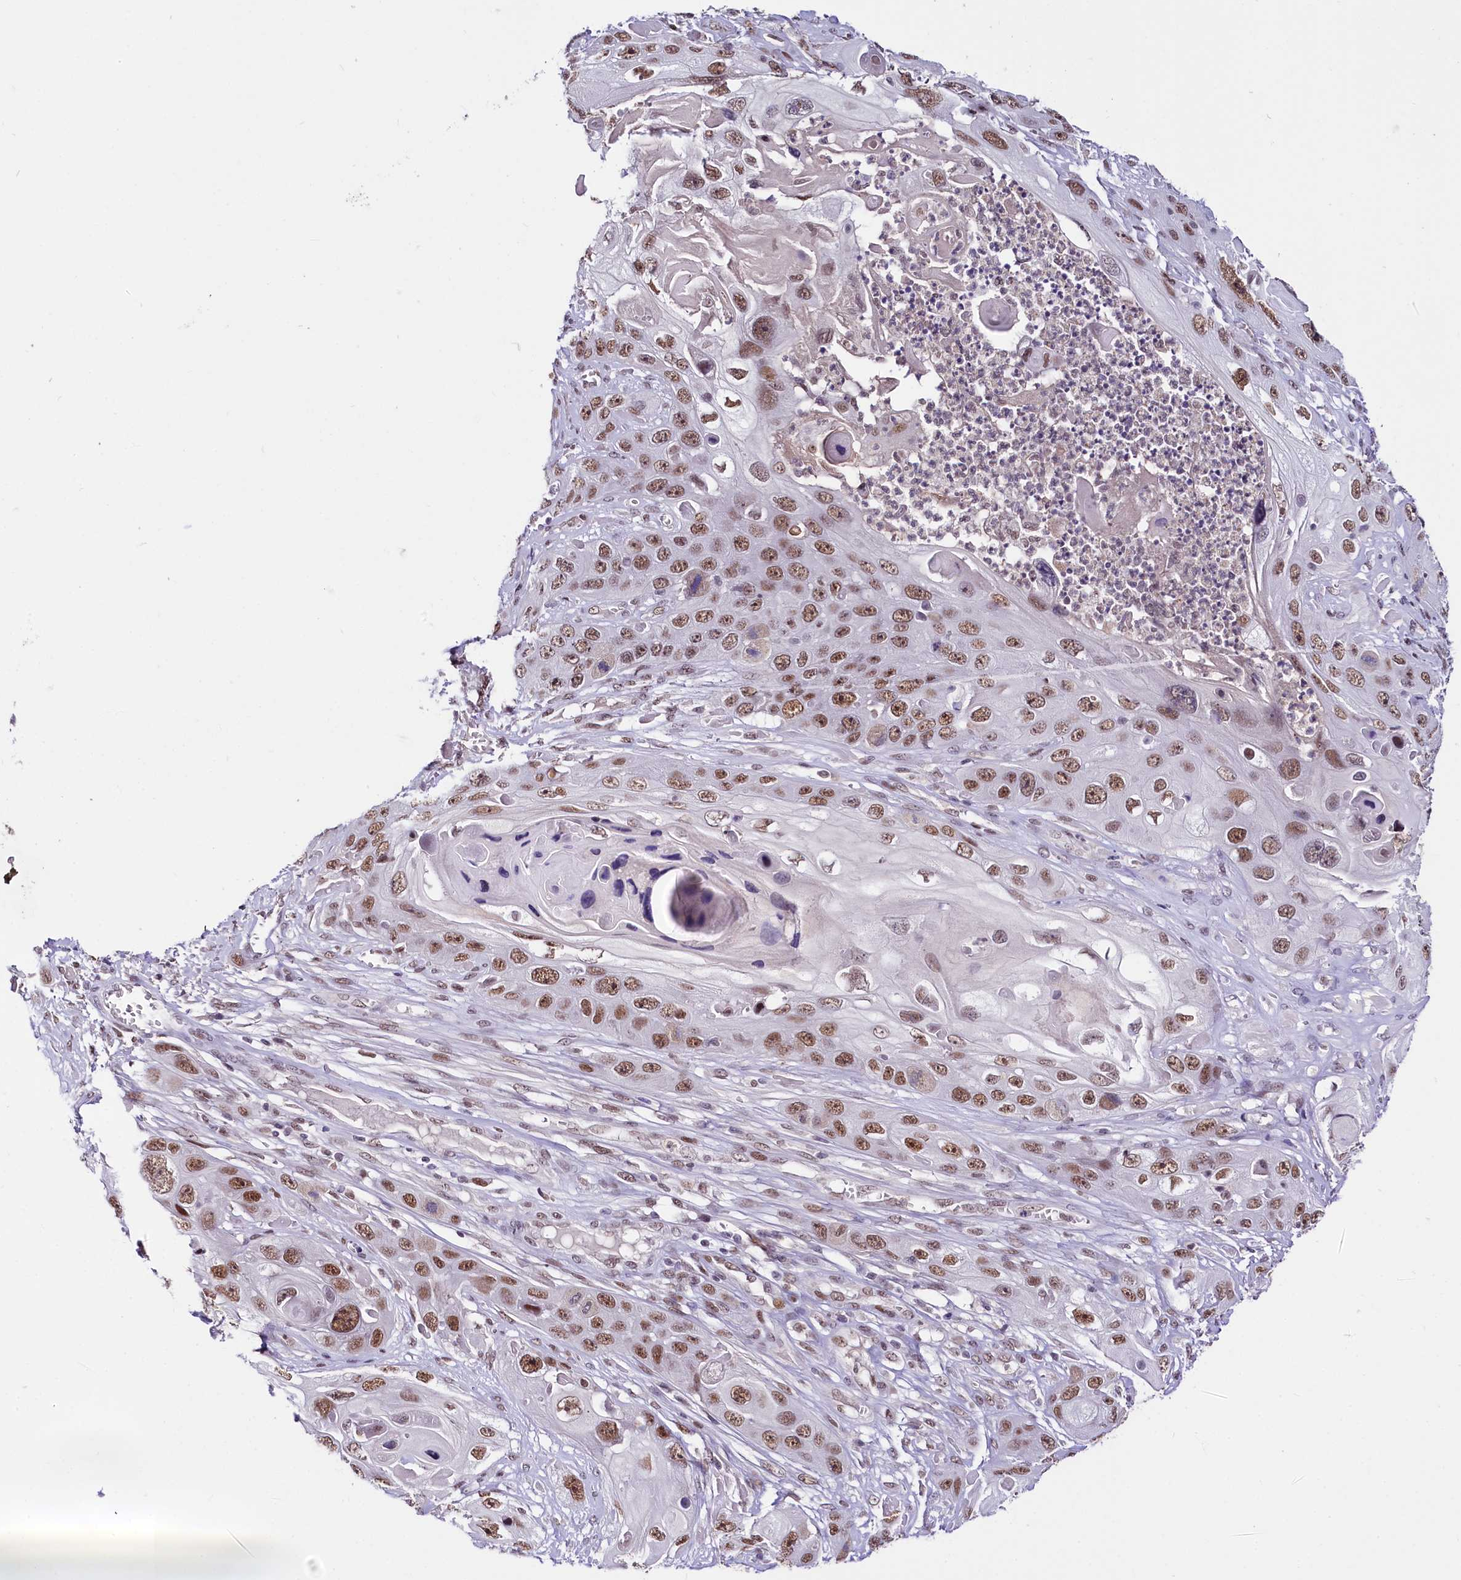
{"staining": {"intensity": "moderate", "quantity": ">75%", "location": "nuclear"}, "tissue": "skin cancer", "cell_type": "Tumor cells", "image_type": "cancer", "snomed": [{"axis": "morphology", "description": "Squamous cell carcinoma, NOS"}, {"axis": "topography", "description": "Skin"}], "caption": "Brown immunohistochemical staining in skin cancer (squamous cell carcinoma) shows moderate nuclear positivity in approximately >75% of tumor cells.", "gene": "SCAF11", "patient": {"sex": "male", "age": 55}}